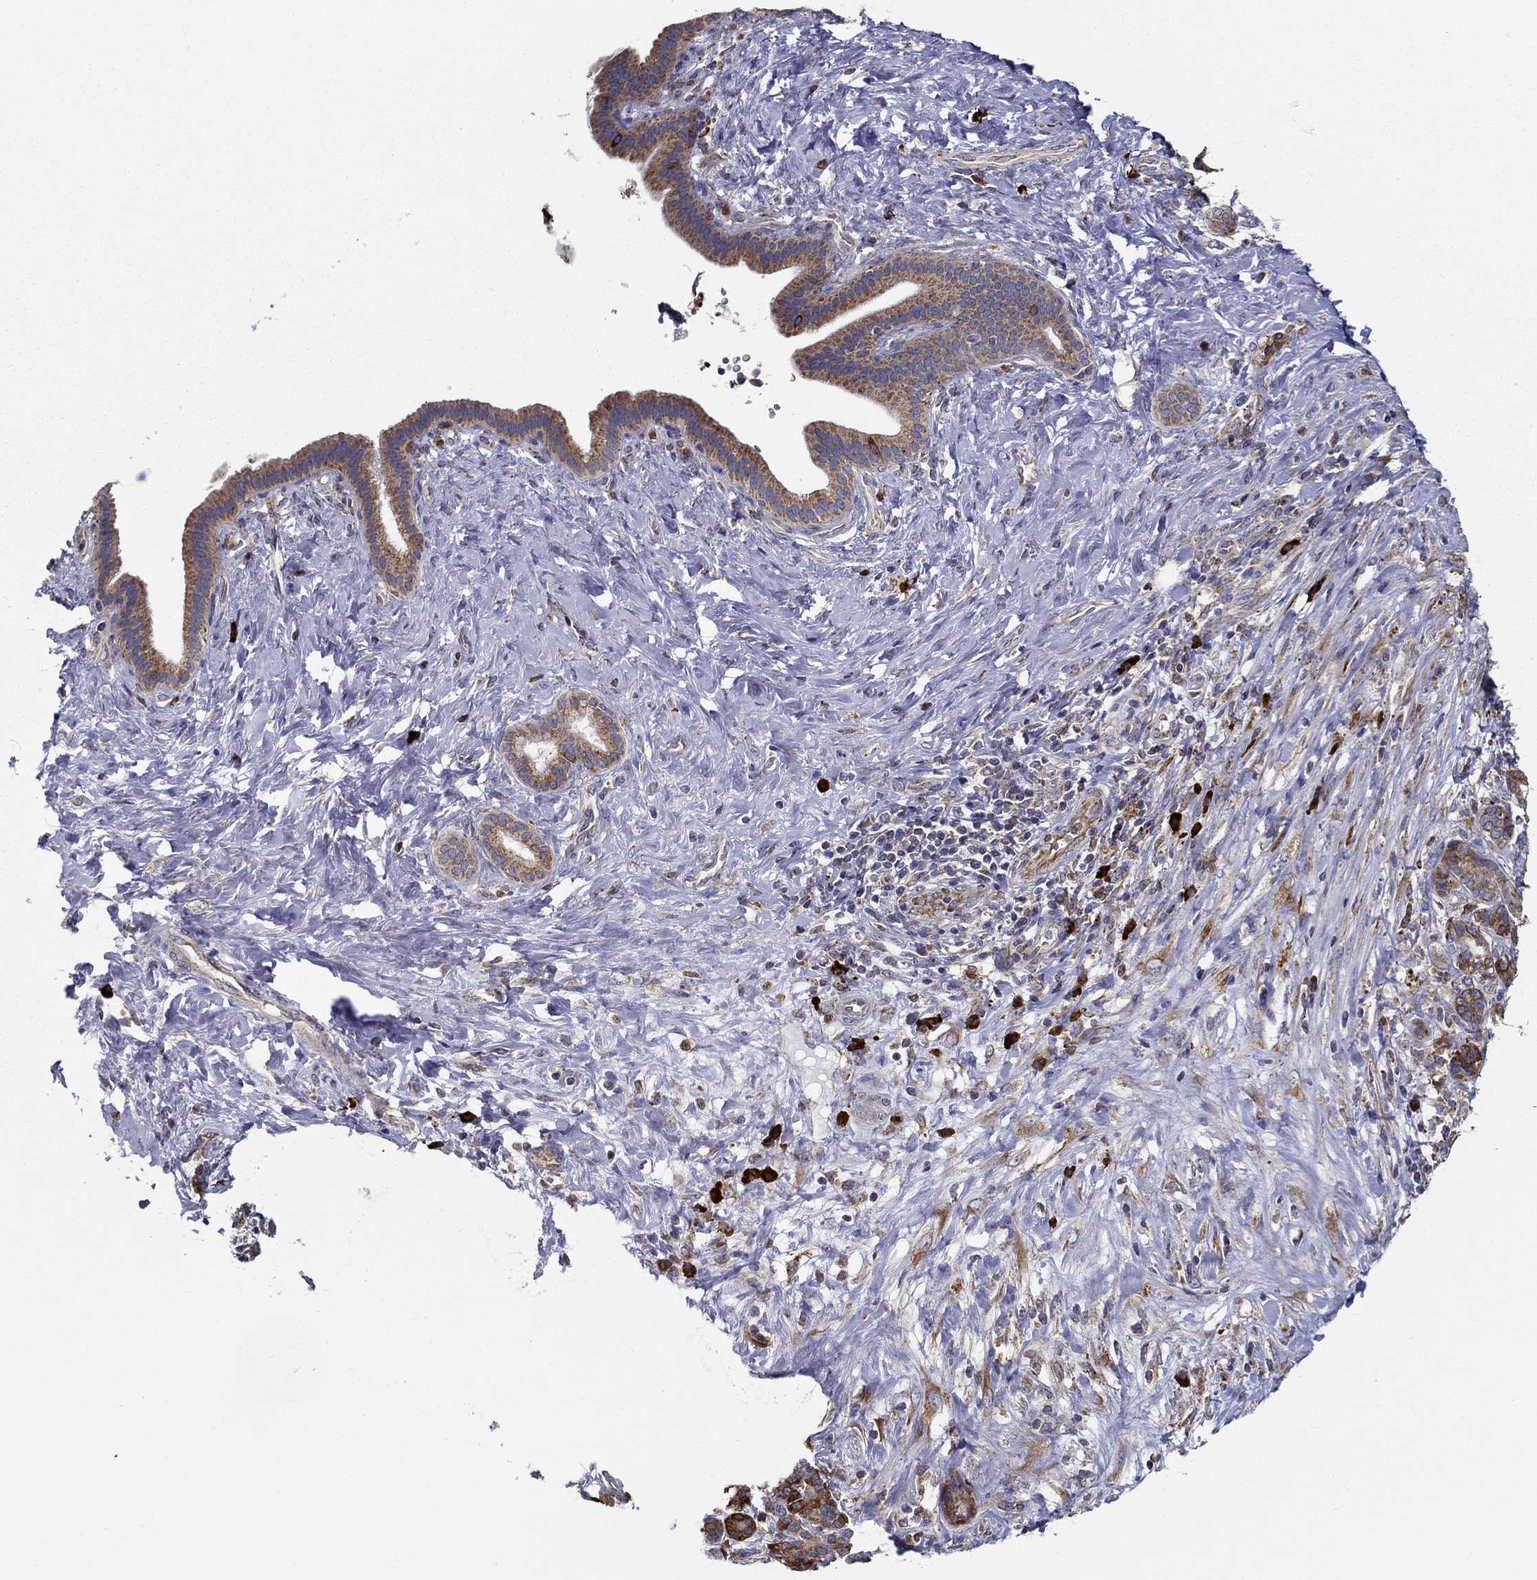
{"staining": {"intensity": "moderate", "quantity": ">75%", "location": "cytoplasmic/membranous"}, "tissue": "pancreatic cancer", "cell_type": "Tumor cells", "image_type": "cancer", "snomed": [{"axis": "morphology", "description": "Adenocarcinoma, NOS"}, {"axis": "topography", "description": "Pancreas"}], "caption": "A micrograph of pancreatic cancer (adenocarcinoma) stained for a protein reveals moderate cytoplasmic/membranous brown staining in tumor cells.", "gene": "PRDX4", "patient": {"sex": "male", "age": 44}}